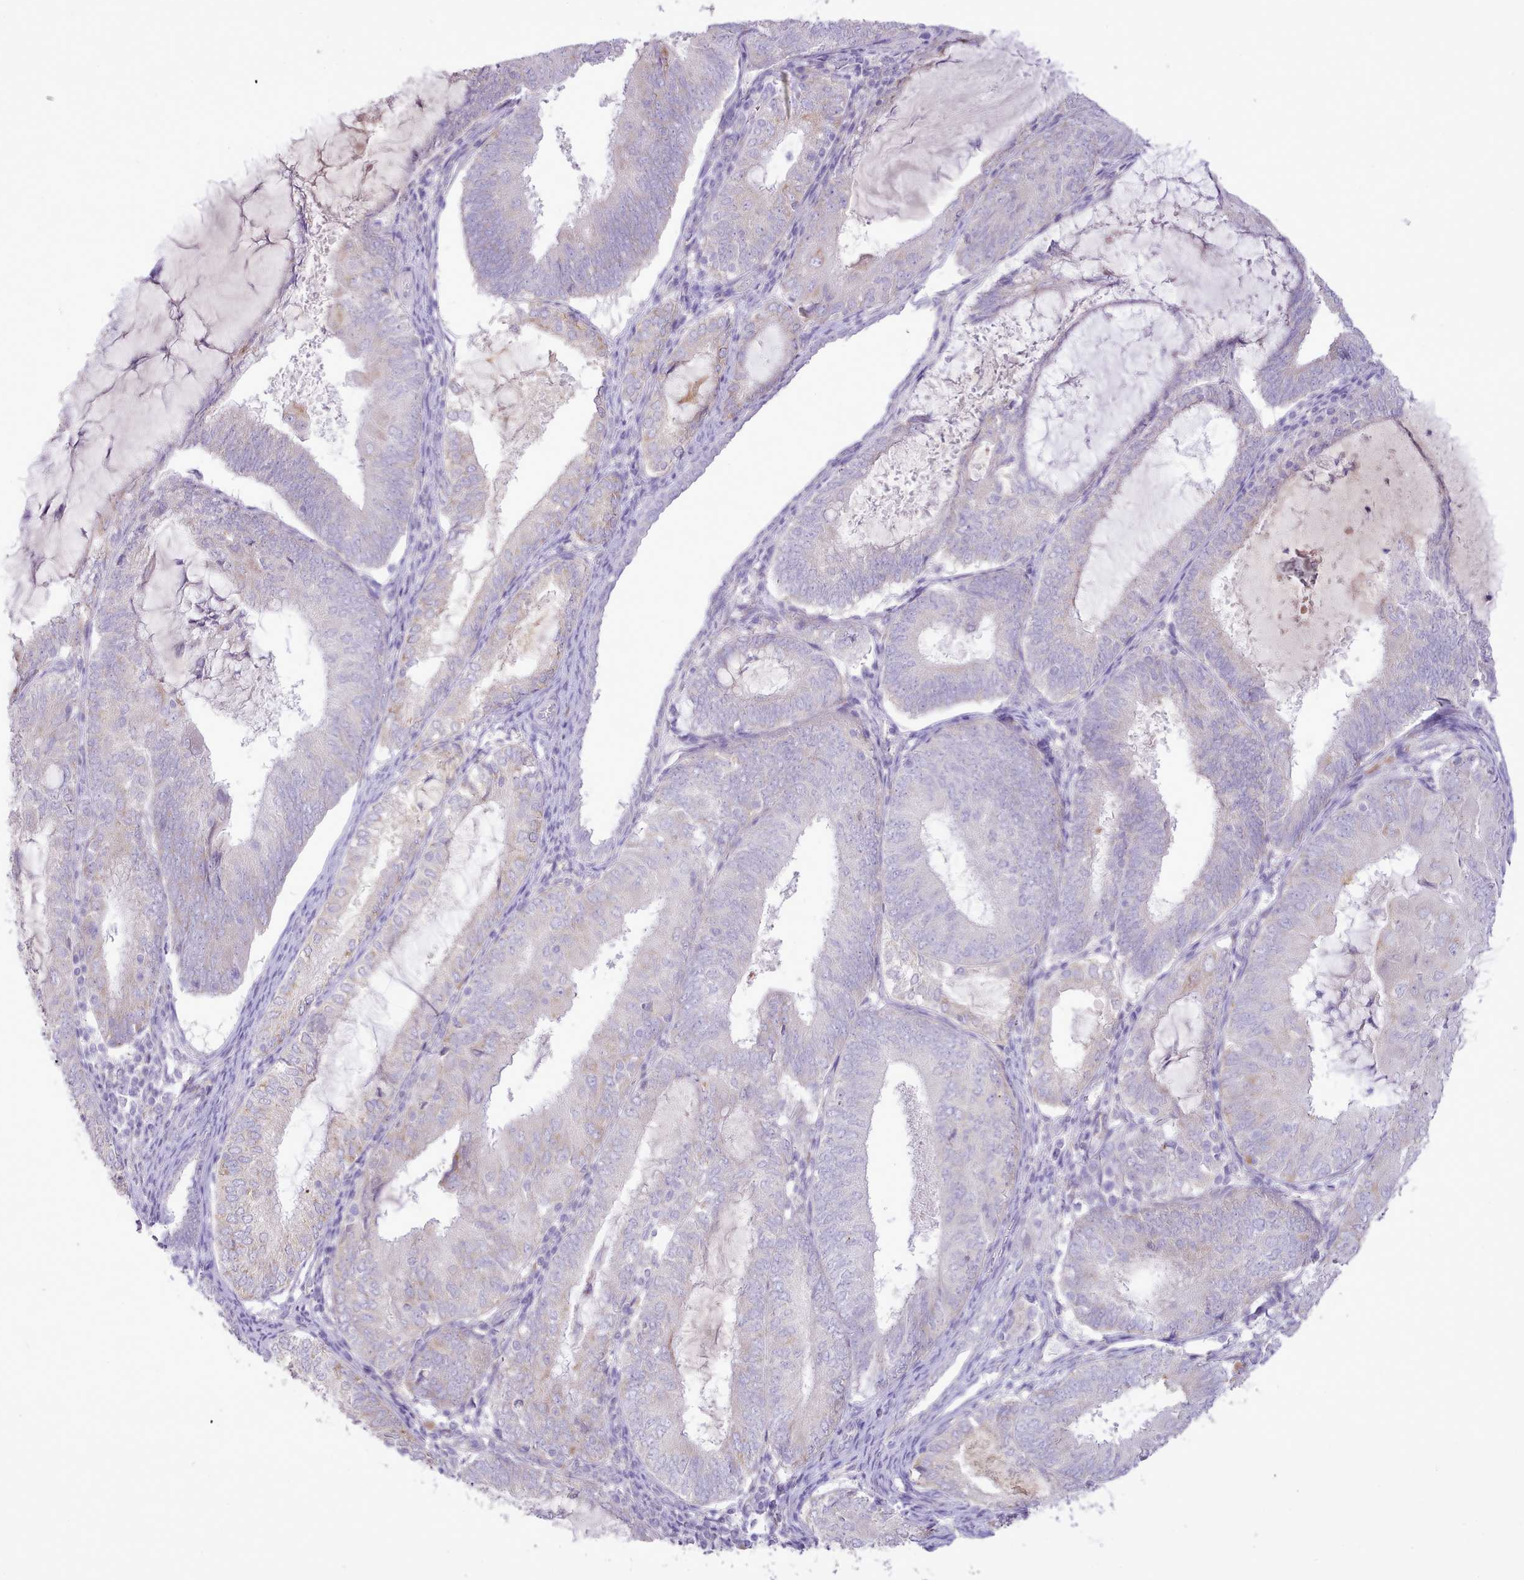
{"staining": {"intensity": "negative", "quantity": "none", "location": "none"}, "tissue": "endometrial cancer", "cell_type": "Tumor cells", "image_type": "cancer", "snomed": [{"axis": "morphology", "description": "Adenocarcinoma, NOS"}, {"axis": "topography", "description": "Endometrium"}], "caption": "The photomicrograph displays no significant staining in tumor cells of adenocarcinoma (endometrial). Nuclei are stained in blue.", "gene": "CCL1", "patient": {"sex": "female", "age": 81}}